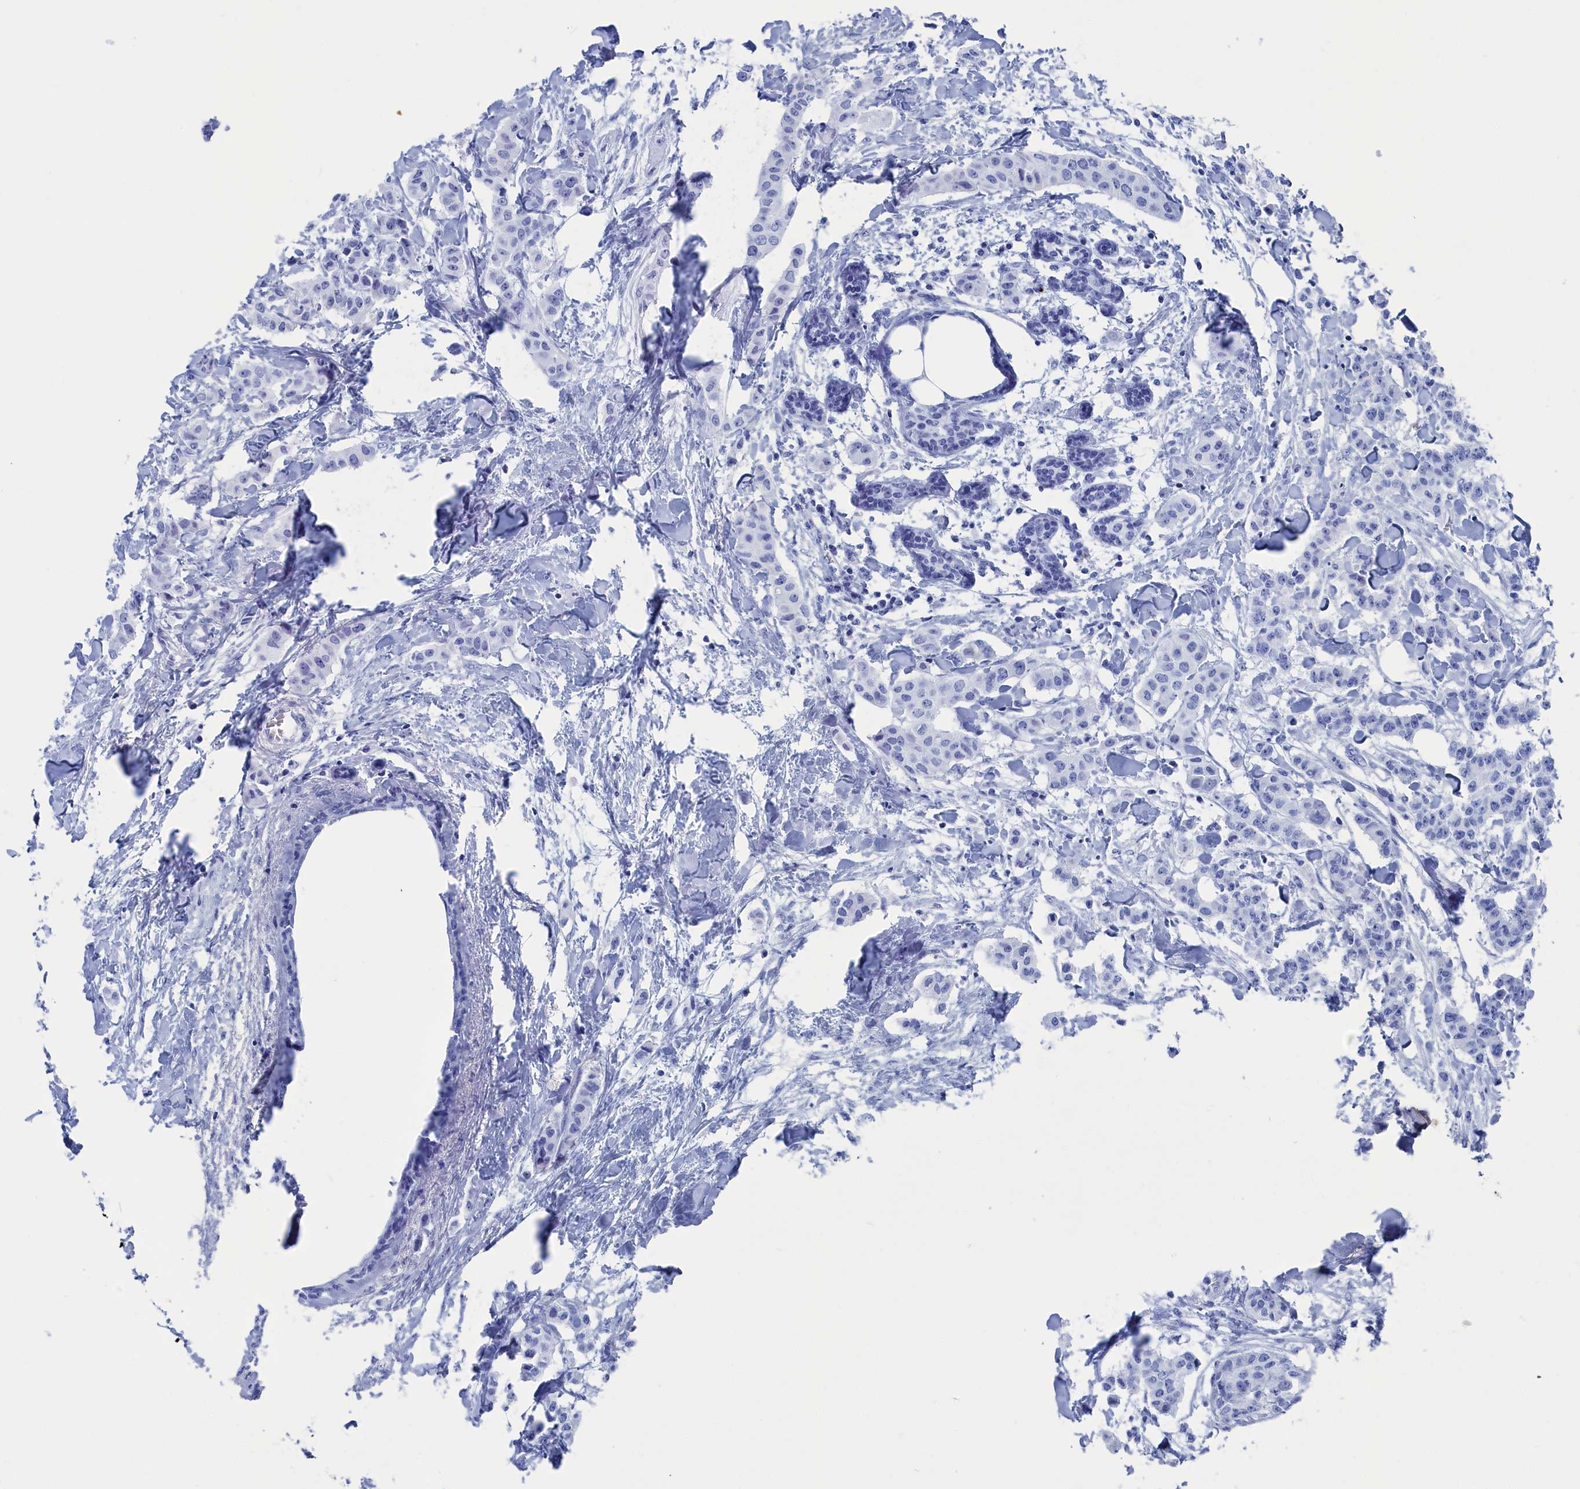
{"staining": {"intensity": "negative", "quantity": "none", "location": "none"}, "tissue": "breast cancer", "cell_type": "Tumor cells", "image_type": "cancer", "snomed": [{"axis": "morphology", "description": "Duct carcinoma"}, {"axis": "topography", "description": "Breast"}], "caption": "Immunohistochemistry (IHC) photomicrograph of breast intraductal carcinoma stained for a protein (brown), which demonstrates no positivity in tumor cells.", "gene": "CEND1", "patient": {"sex": "female", "age": 40}}